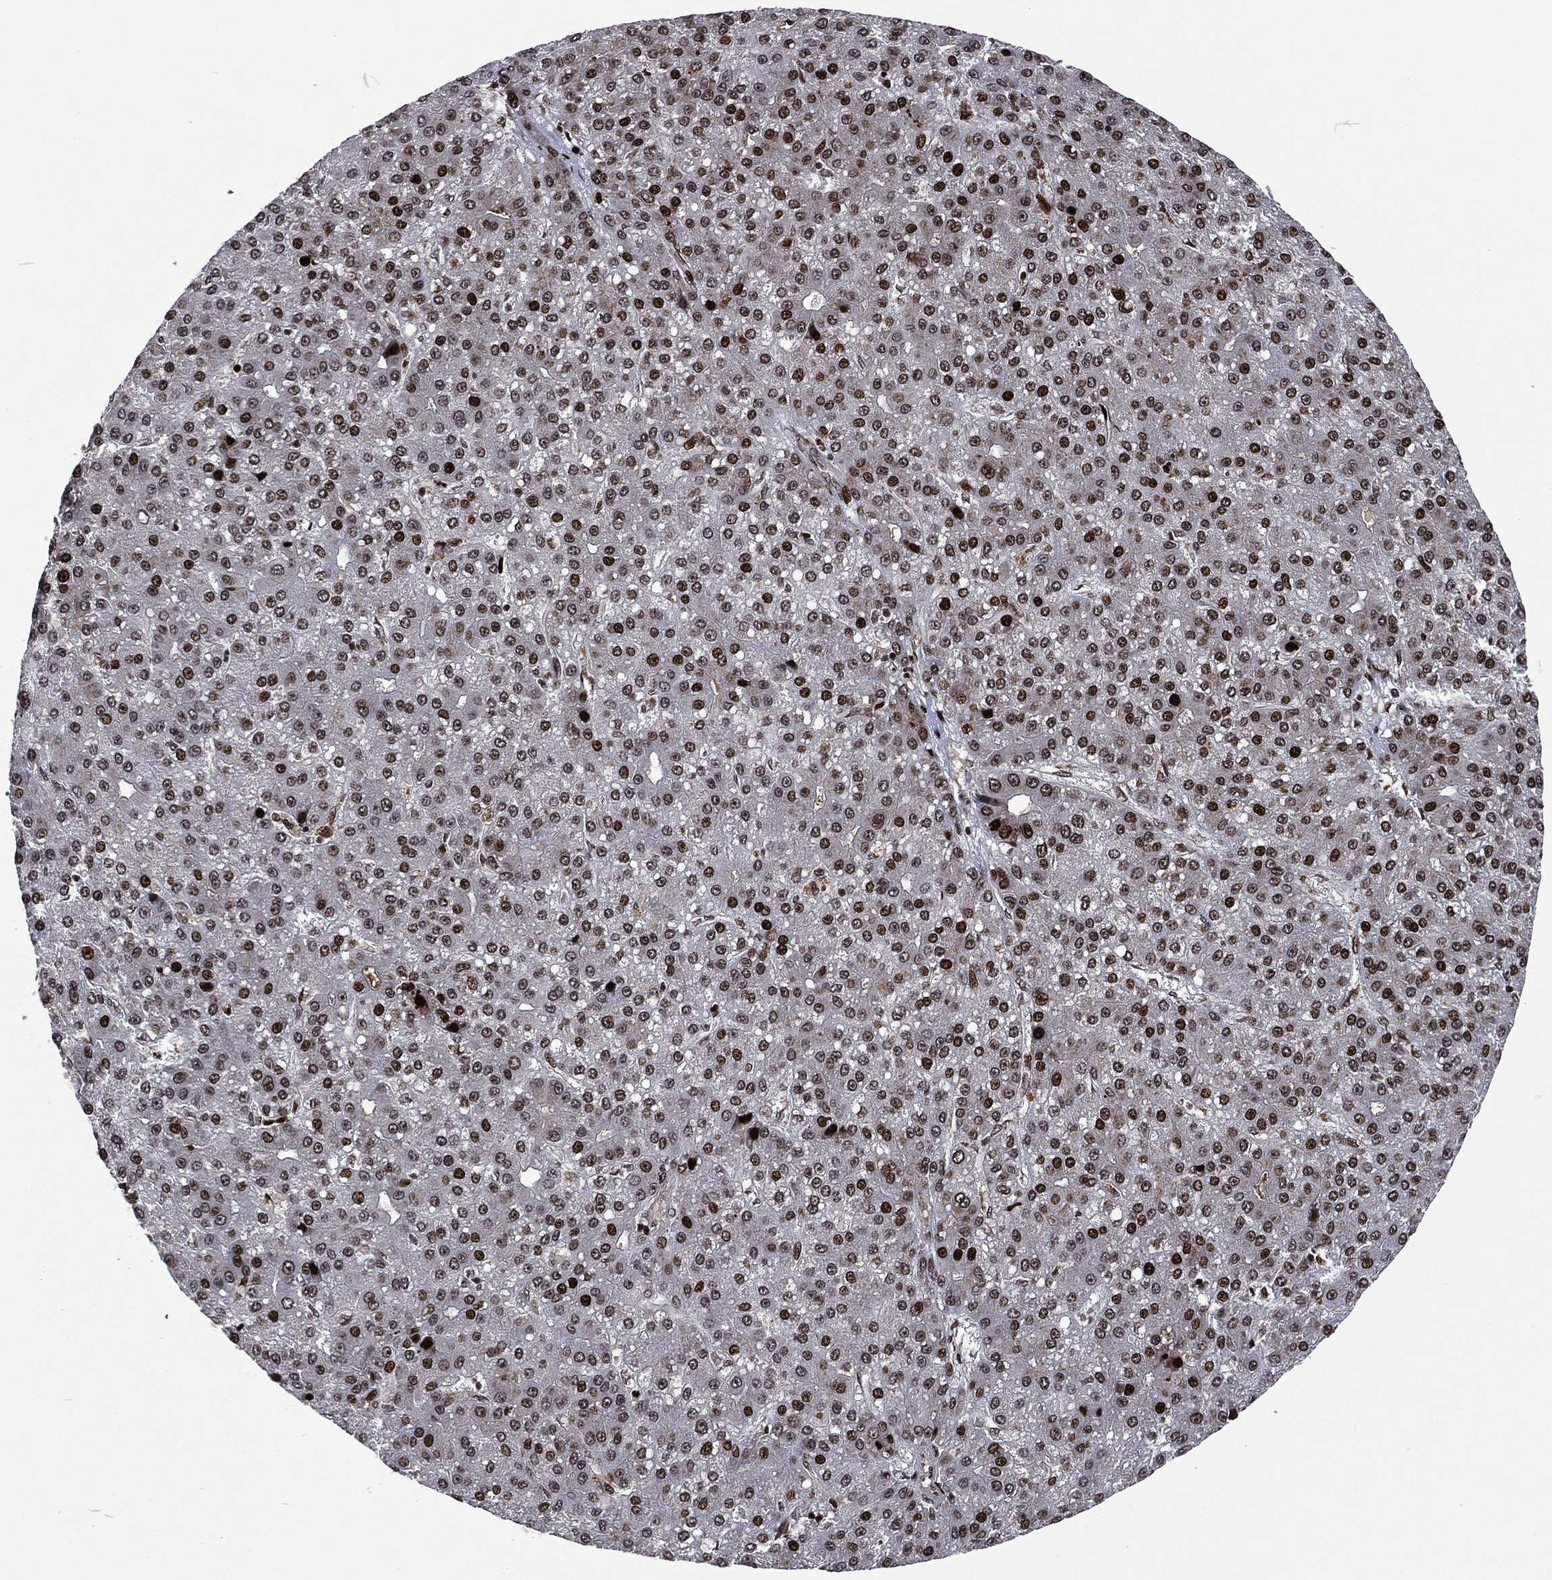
{"staining": {"intensity": "strong", "quantity": "25%-75%", "location": "nuclear"}, "tissue": "liver cancer", "cell_type": "Tumor cells", "image_type": "cancer", "snomed": [{"axis": "morphology", "description": "Carcinoma, Hepatocellular, NOS"}, {"axis": "topography", "description": "Liver"}], "caption": "Strong nuclear positivity for a protein is present in approximately 25%-75% of tumor cells of liver hepatocellular carcinoma using IHC.", "gene": "EGFR", "patient": {"sex": "male", "age": 67}}